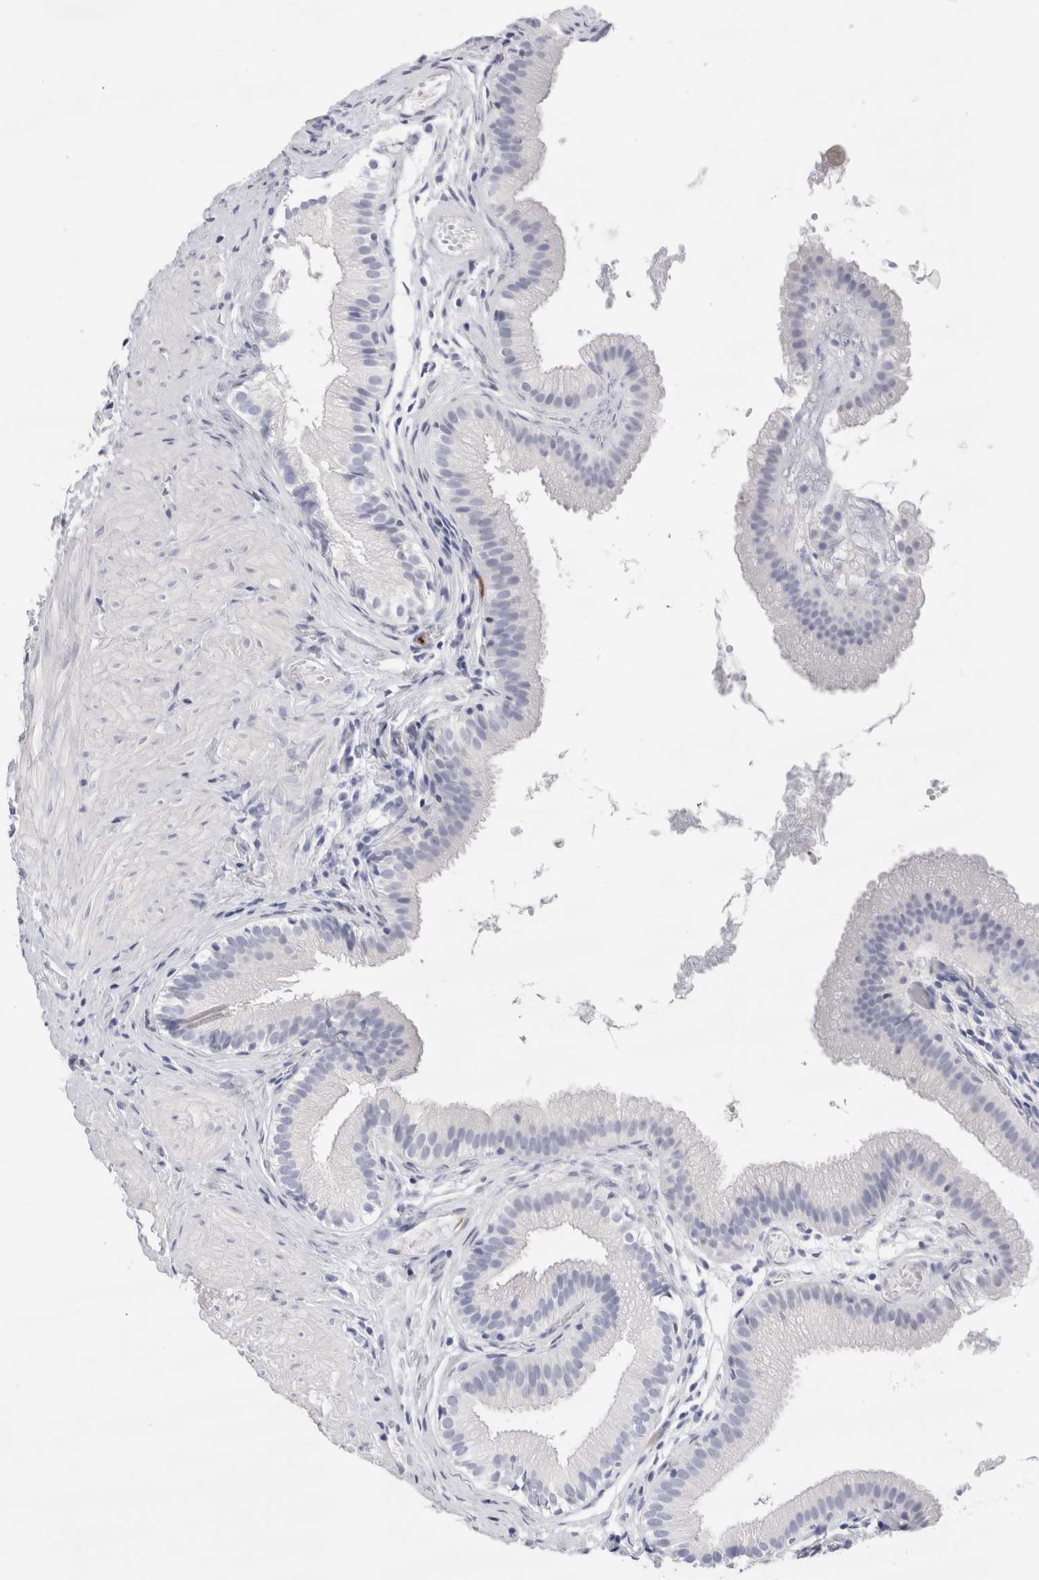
{"staining": {"intensity": "negative", "quantity": "none", "location": "none"}, "tissue": "gallbladder", "cell_type": "Glandular cells", "image_type": "normal", "snomed": [{"axis": "morphology", "description": "Normal tissue, NOS"}, {"axis": "topography", "description": "Gallbladder"}], "caption": "DAB (3,3'-diaminobenzidine) immunohistochemical staining of normal human gallbladder reveals no significant expression in glandular cells. (Stains: DAB (3,3'-diaminobenzidine) IHC with hematoxylin counter stain, Microscopy: brightfield microscopy at high magnification).", "gene": "SLC10A5", "patient": {"sex": "female", "age": 26}}